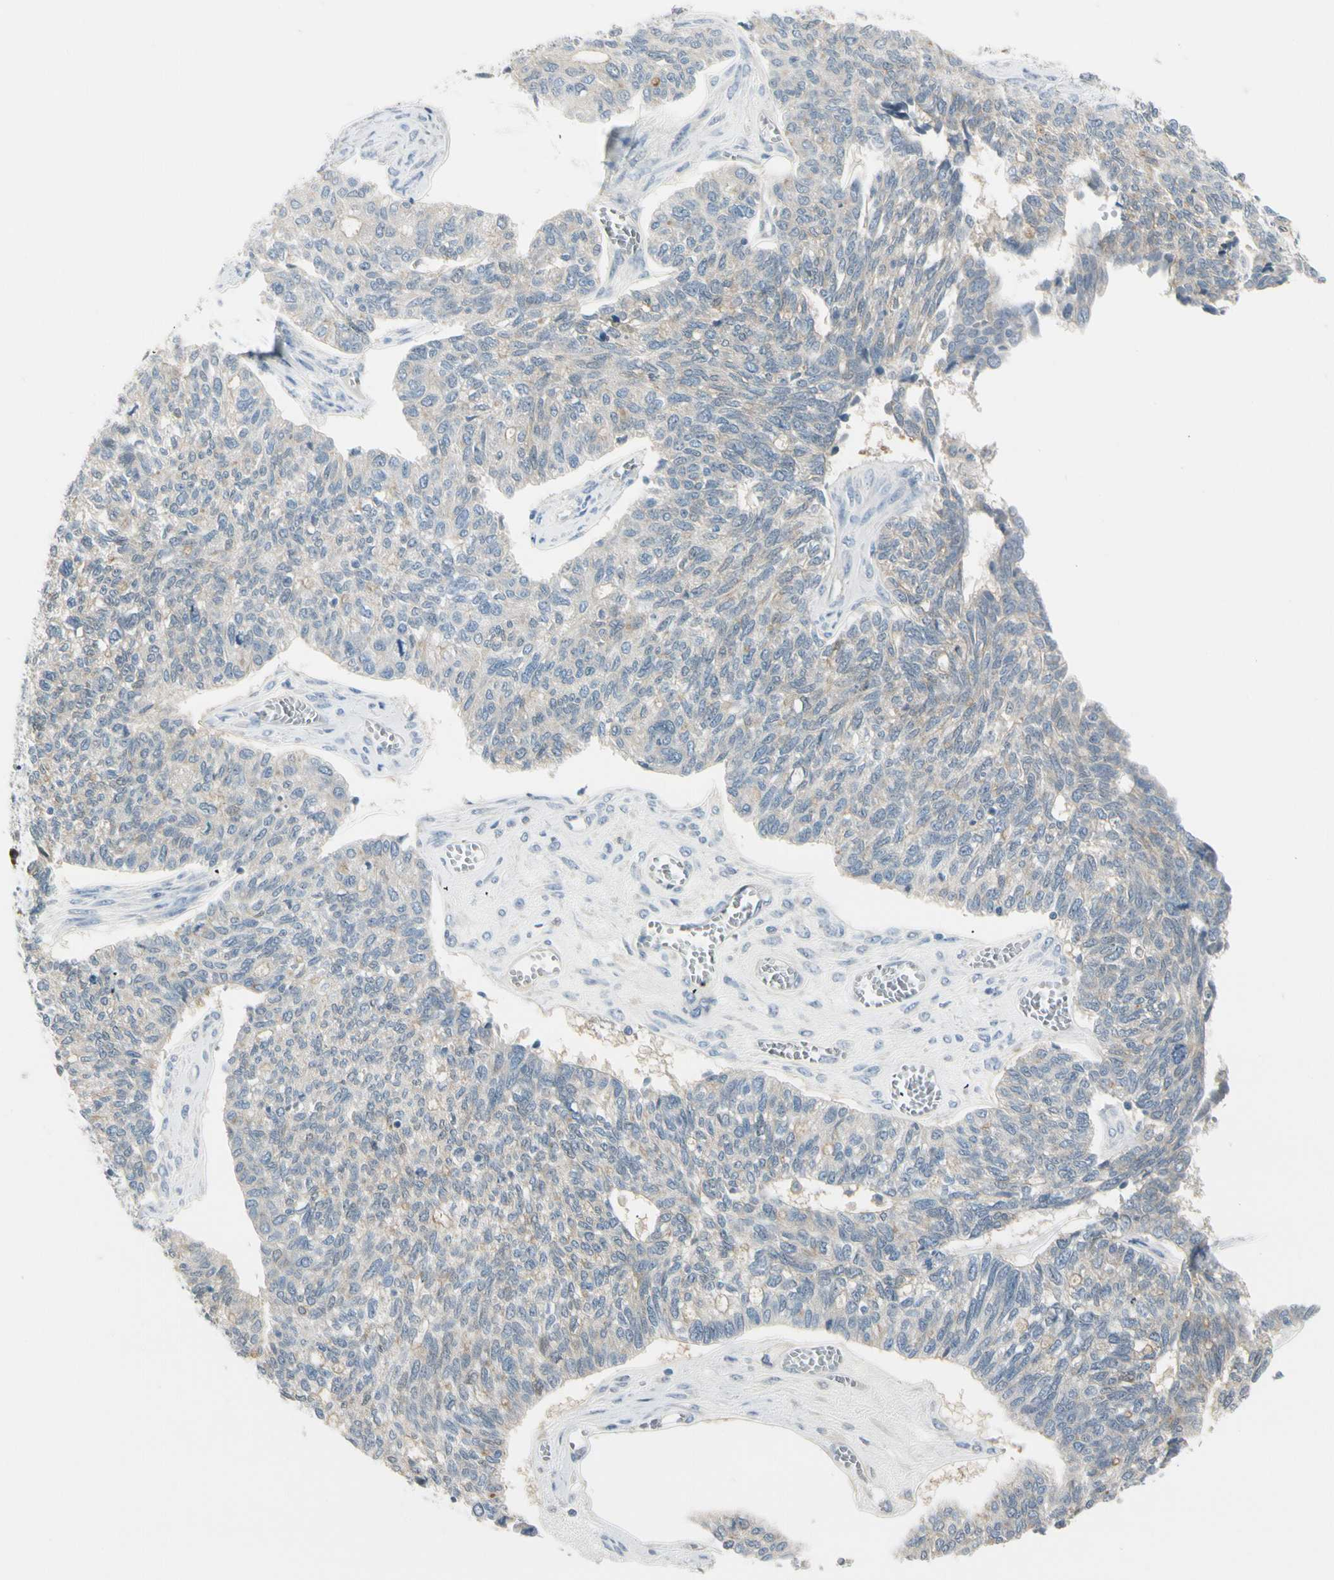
{"staining": {"intensity": "weak", "quantity": "25%-75%", "location": "cytoplasmic/membranous"}, "tissue": "ovarian cancer", "cell_type": "Tumor cells", "image_type": "cancer", "snomed": [{"axis": "morphology", "description": "Cystadenocarcinoma, serous, NOS"}, {"axis": "topography", "description": "Ovary"}], "caption": "Immunohistochemistry (IHC) micrograph of neoplastic tissue: serous cystadenocarcinoma (ovarian) stained using immunohistochemistry exhibits low levels of weak protein expression localized specifically in the cytoplasmic/membranous of tumor cells, appearing as a cytoplasmic/membranous brown color.", "gene": "CYP2E1", "patient": {"sex": "female", "age": 79}}